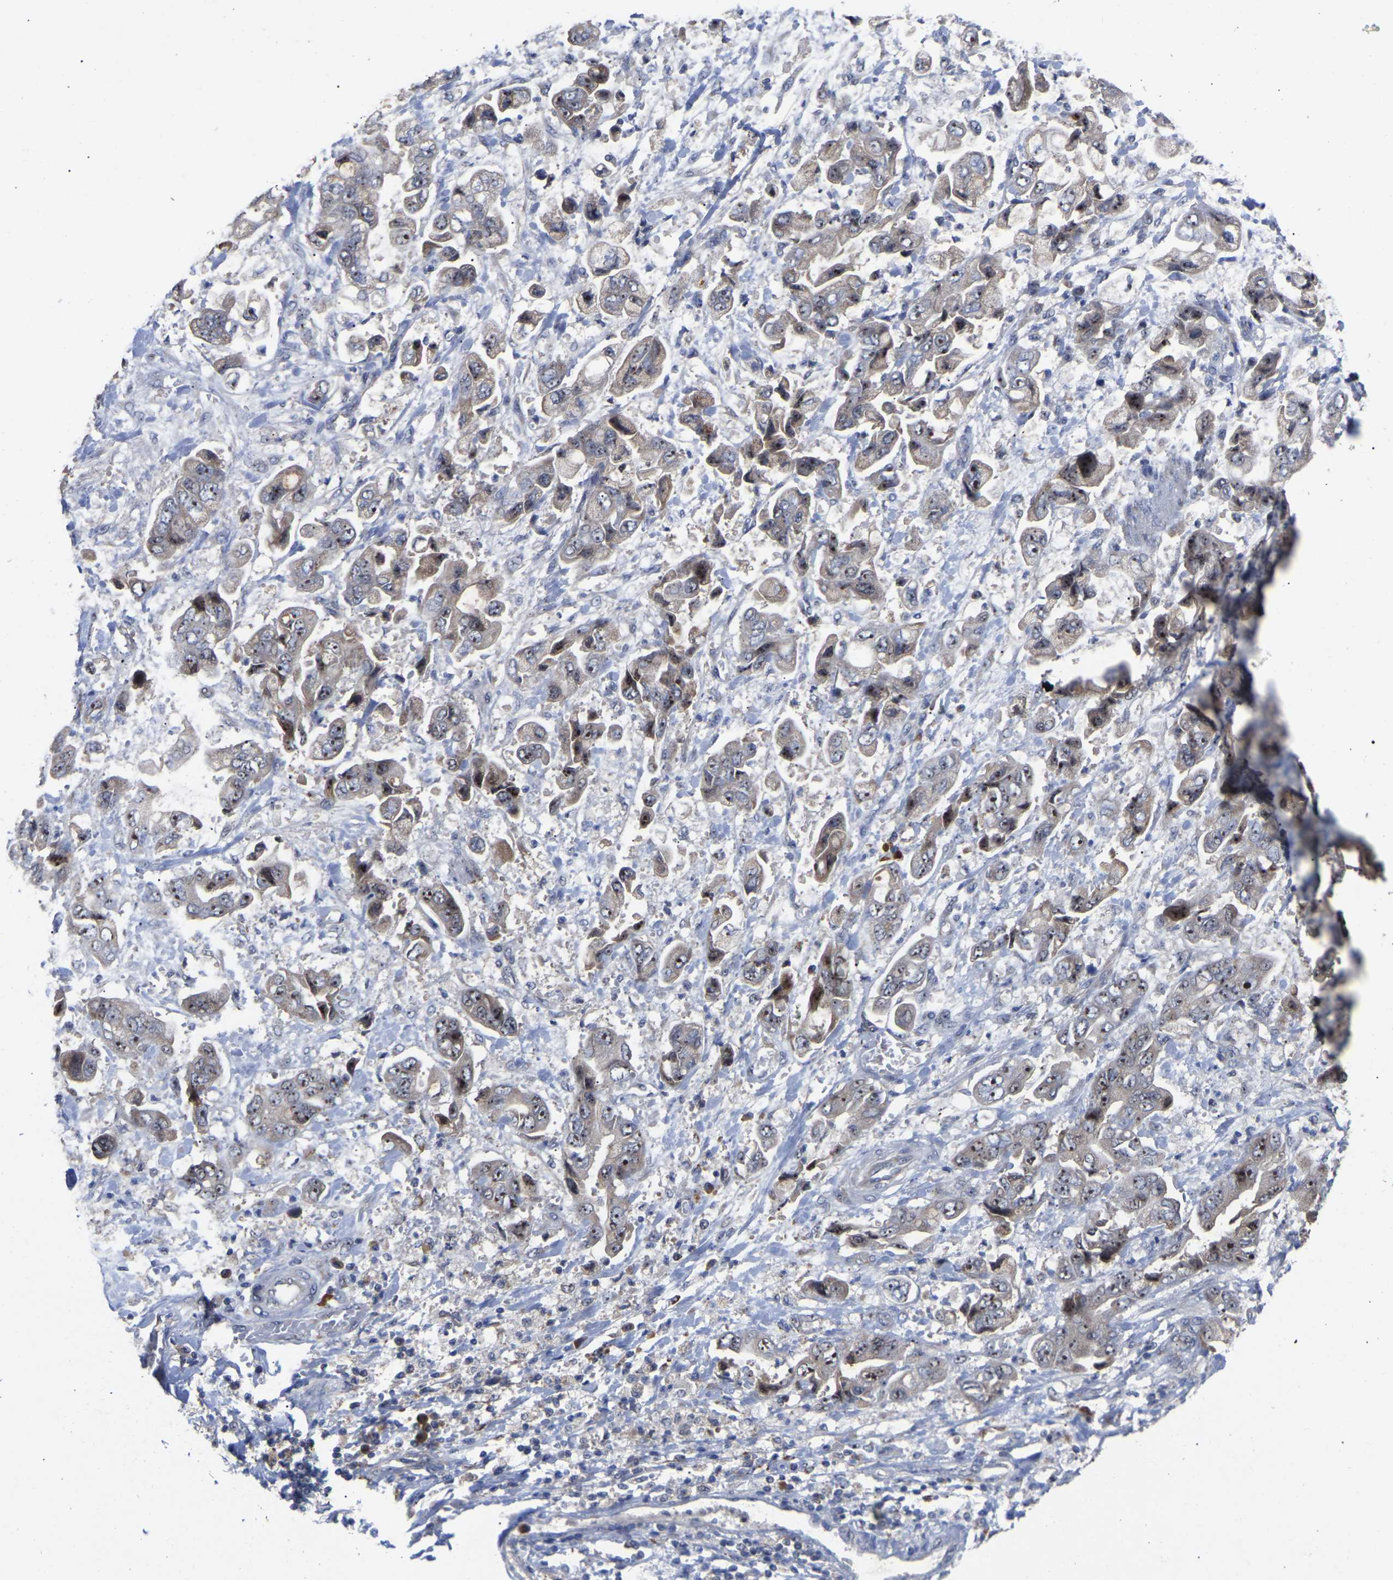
{"staining": {"intensity": "moderate", "quantity": ">75%", "location": "nuclear"}, "tissue": "stomach cancer", "cell_type": "Tumor cells", "image_type": "cancer", "snomed": [{"axis": "morphology", "description": "Normal tissue, NOS"}, {"axis": "morphology", "description": "Adenocarcinoma, NOS"}, {"axis": "topography", "description": "Stomach"}], "caption": "Immunohistochemistry staining of stomach cancer (adenocarcinoma), which shows medium levels of moderate nuclear positivity in approximately >75% of tumor cells indicating moderate nuclear protein staining. The staining was performed using DAB (brown) for protein detection and nuclei were counterstained in hematoxylin (blue).", "gene": "NOP53", "patient": {"sex": "male", "age": 62}}